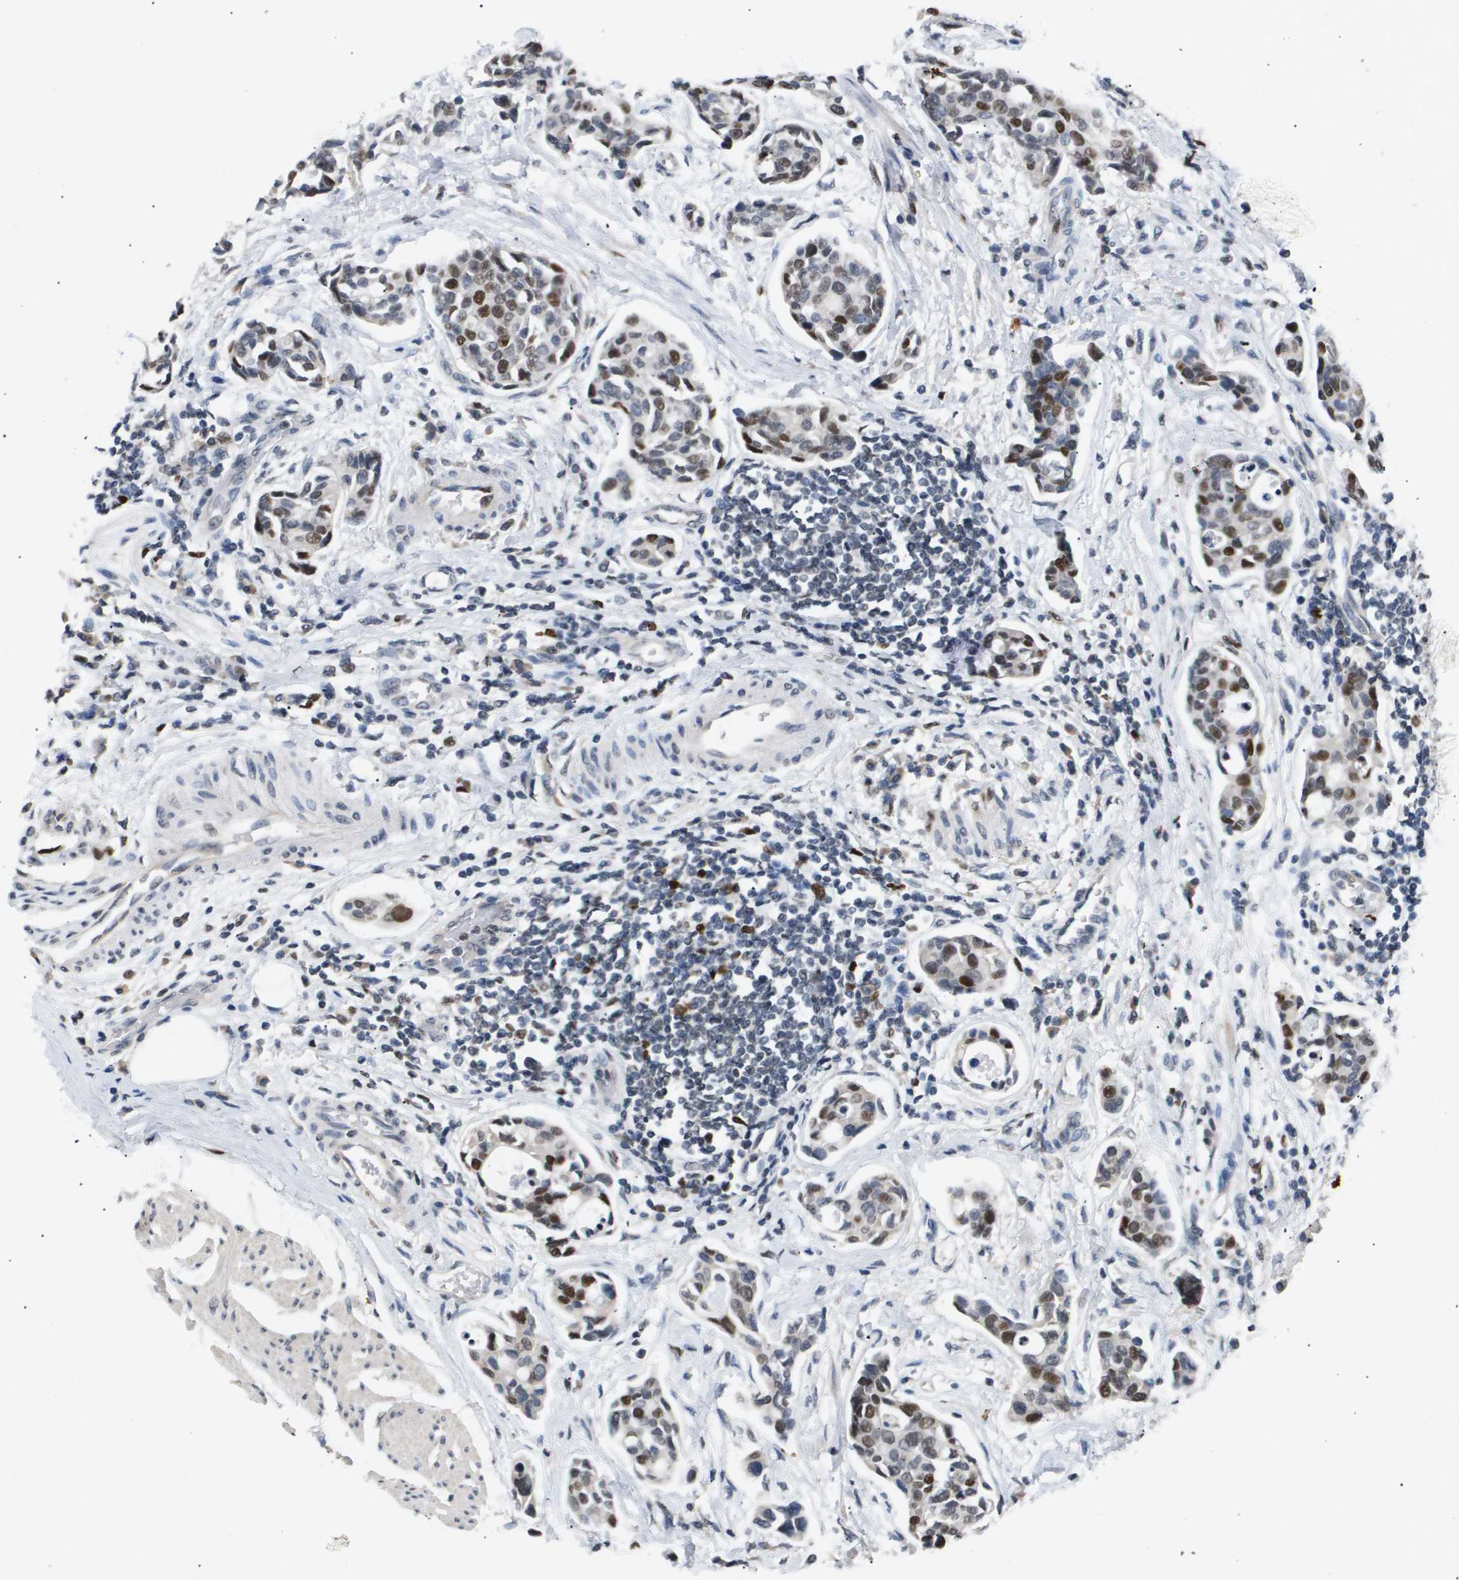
{"staining": {"intensity": "strong", "quantity": "25%-75%", "location": "nuclear"}, "tissue": "urothelial cancer", "cell_type": "Tumor cells", "image_type": "cancer", "snomed": [{"axis": "morphology", "description": "Urothelial carcinoma, High grade"}, {"axis": "topography", "description": "Urinary bladder"}], "caption": "Human urothelial cancer stained for a protein (brown) reveals strong nuclear positive expression in about 25%-75% of tumor cells.", "gene": "ANAPC2", "patient": {"sex": "male", "age": 78}}